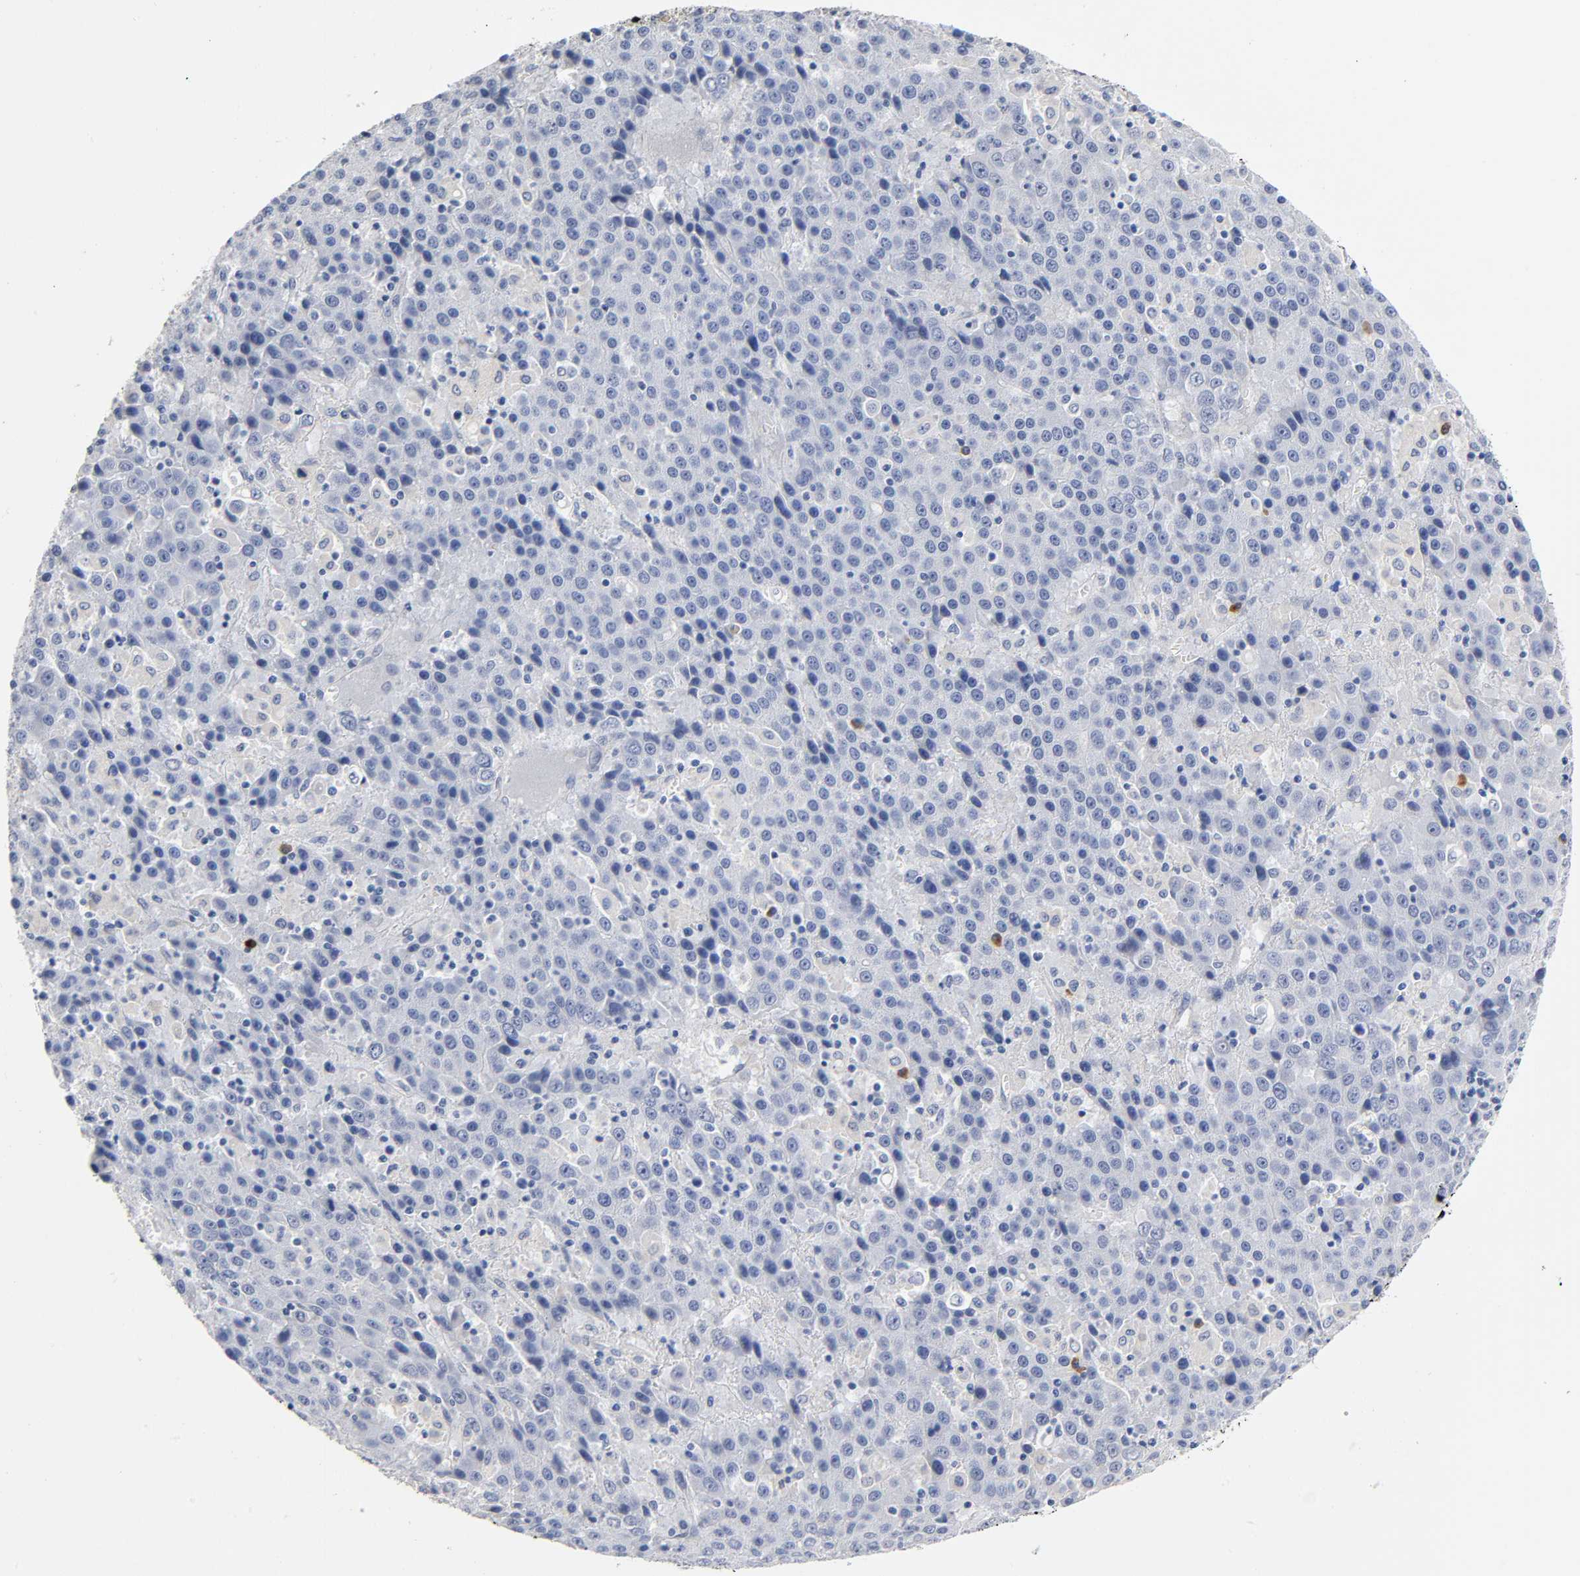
{"staining": {"intensity": "negative", "quantity": "none", "location": "none"}, "tissue": "liver cancer", "cell_type": "Tumor cells", "image_type": "cancer", "snomed": [{"axis": "morphology", "description": "Carcinoma, Hepatocellular, NOS"}, {"axis": "topography", "description": "Liver"}], "caption": "Human liver cancer (hepatocellular carcinoma) stained for a protein using immunohistochemistry shows no expression in tumor cells.", "gene": "TNC", "patient": {"sex": "female", "age": 53}}